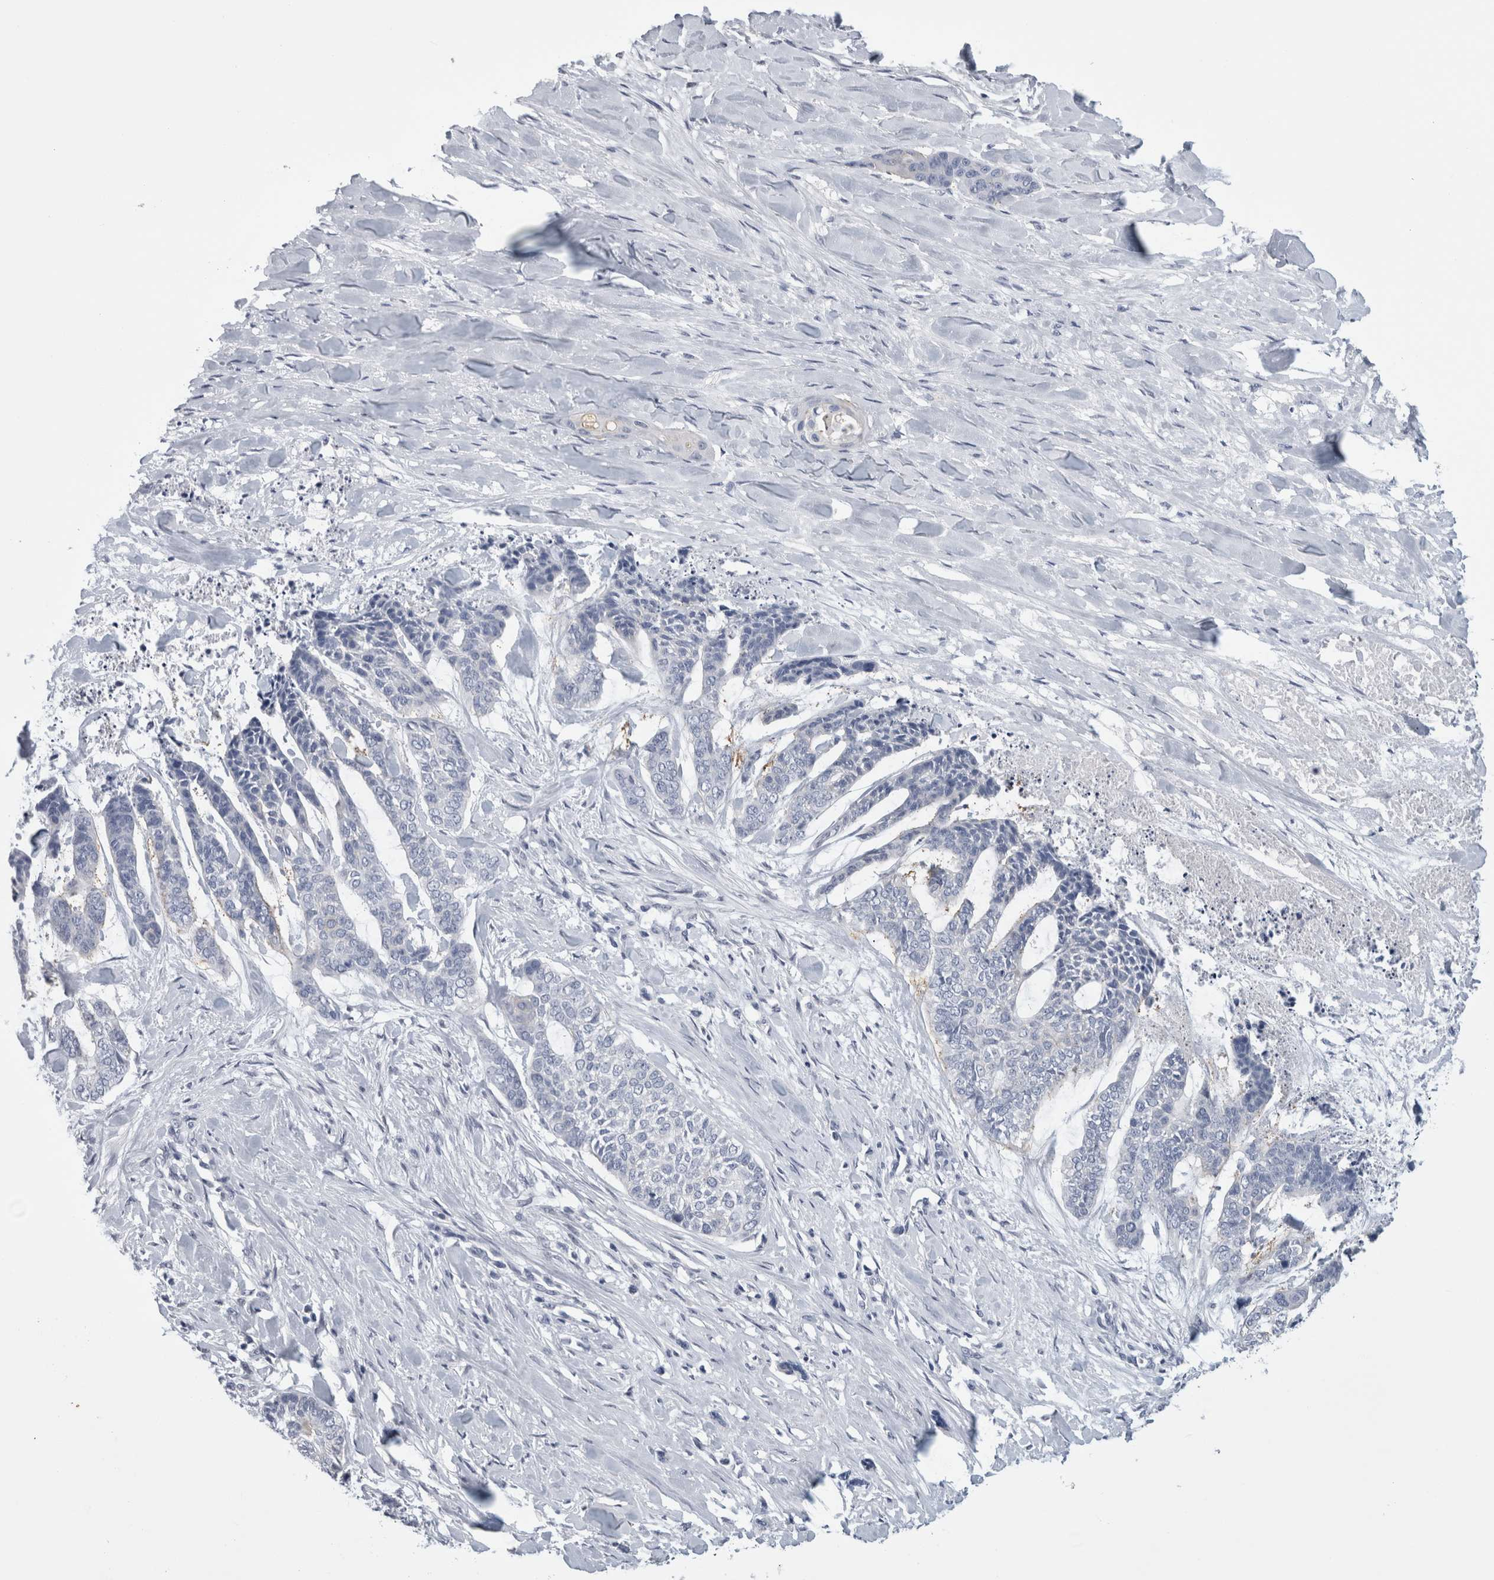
{"staining": {"intensity": "negative", "quantity": "none", "location": "none"}, "tissue": "skin cancer", "cell_type": "Tumor cells", "image_type": "cancer", "snomed": [{"axis": "morphology", "description": "Basal cell carcinoma"}, {"axis": "topography", "description": "Skin"}], "caption": "There is no significant staining in tumor cells of skin cancer (basal cell carcinoma). (IHC, brightfield microscopy, high magnification).", "gene": "ANKFY1", "patient": {"sex": "female", "age": 64}}